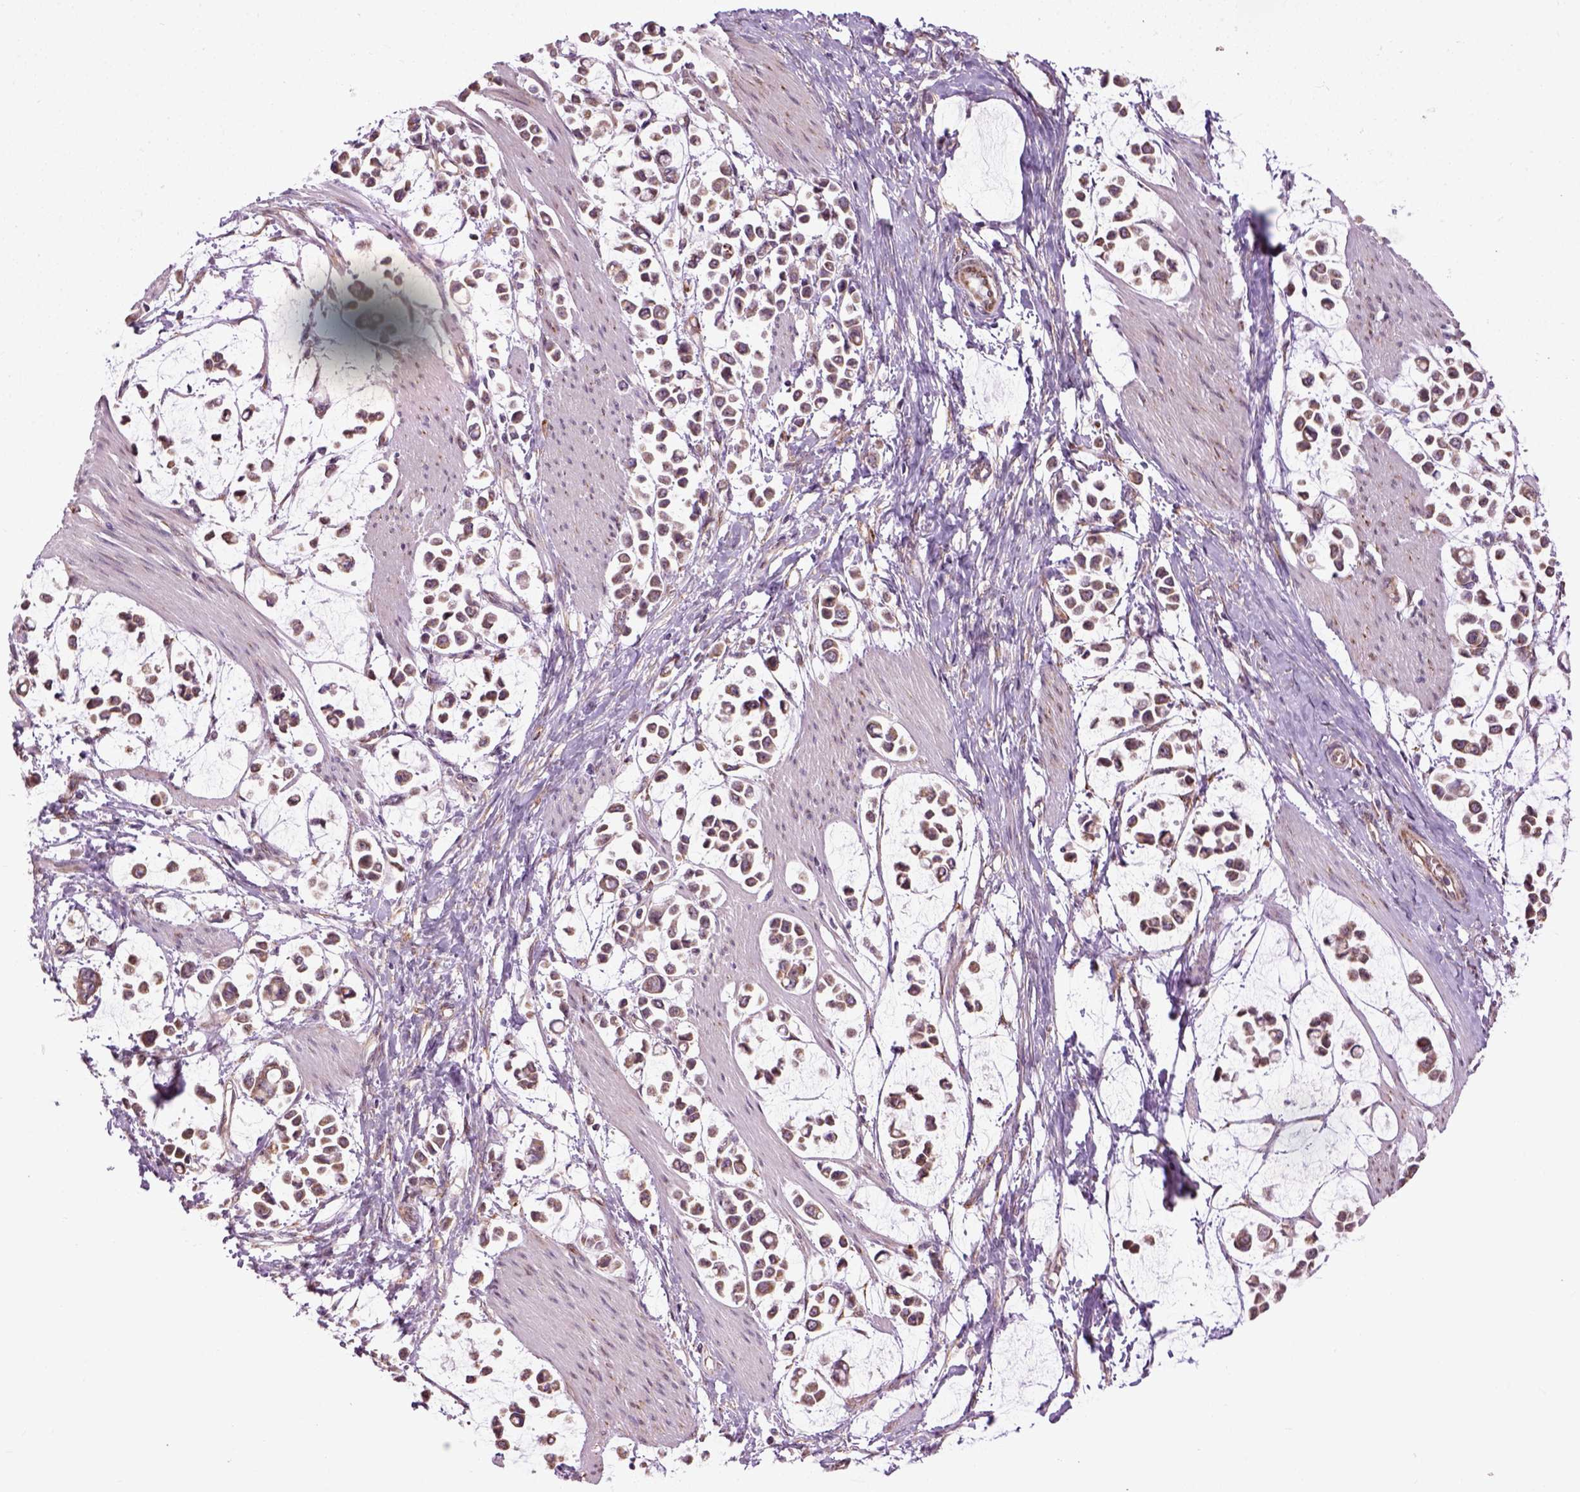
{"staining": {"intensity": "moderate", "quantity": ">75%", "location": "cytoplasmic/membranous"}, "tissue": "stomach cancer", "cell_type": "Tumor cells", "image_type": "cancer", "snomed": [{"axis": "morphology", "description": "Adenocarcinoma, NOS"}, {"axis": "topography", "description": "Stomach"}], "caption": "The photomicrograph displays staining of stomach cancer (adenocarcinoma), revealing moderate cytoplasmic/membranous protein staining (brown color) within tumor cells.", "gene": "XK", "patient": {"sex": "male", "age": 82}}